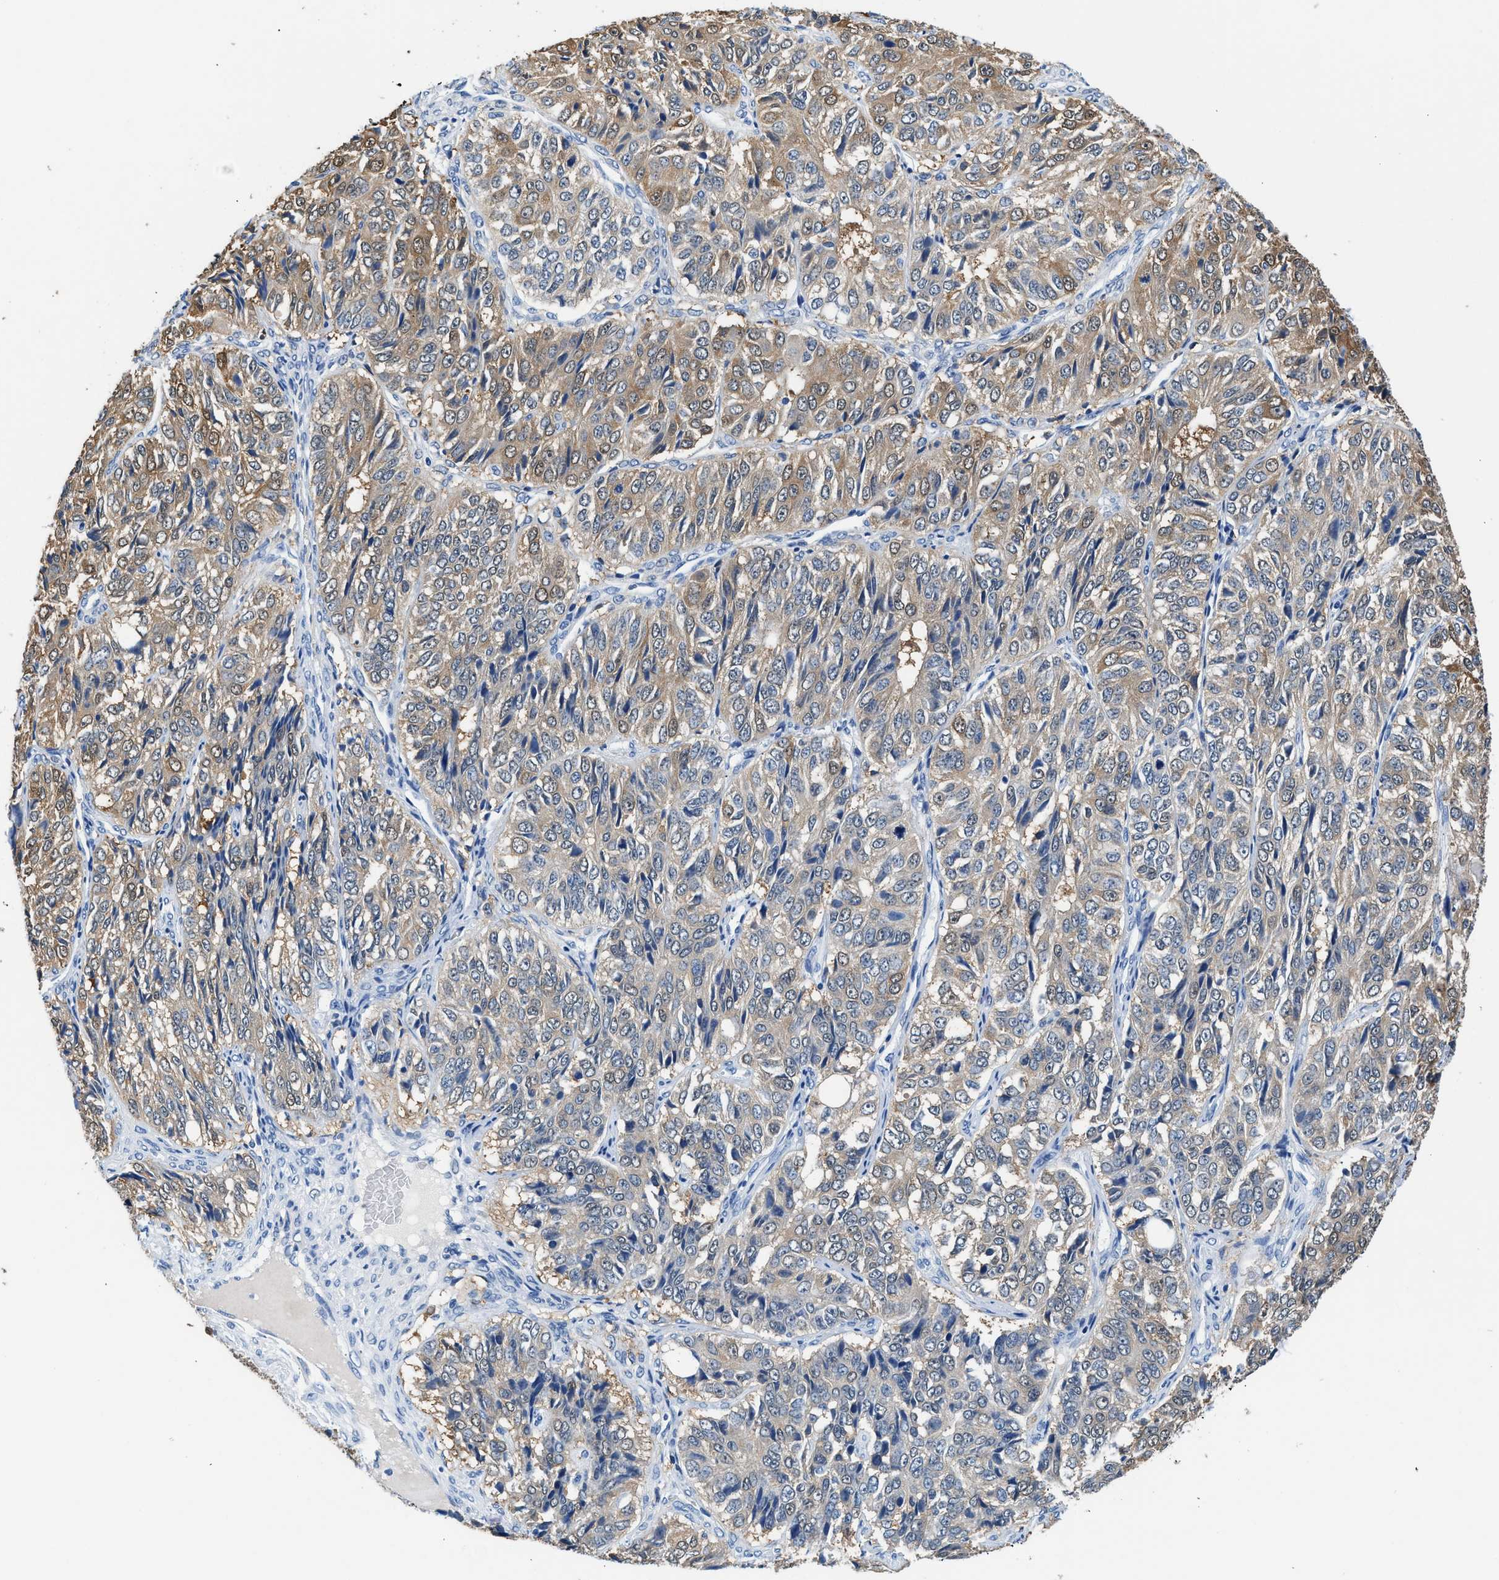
{"staining": {"intensity": "weak", "quantity": "25%-75%", "location": "cytoplasmic/membranous"}, "tissue": "ovarian cancer", "cell_type": "Tumor cells", "image_type": "cancer", "snomed": [{"axis": "morphology", "description": "Carcinoma, endometroid"}, {"axis": "topography", "description": "Ovary"}], "caption": "Ovarian endometroid carcinoma was stained to show a protein in brown. There is low levels of weak cytoplasmic/membranous positivity in about 25%-75% of tumor cells. (DAB IHC, brown staining for protein, blue staining for nuclei).", "gene": "FADS6", "patient": {"sex": "female", "age": 51}}